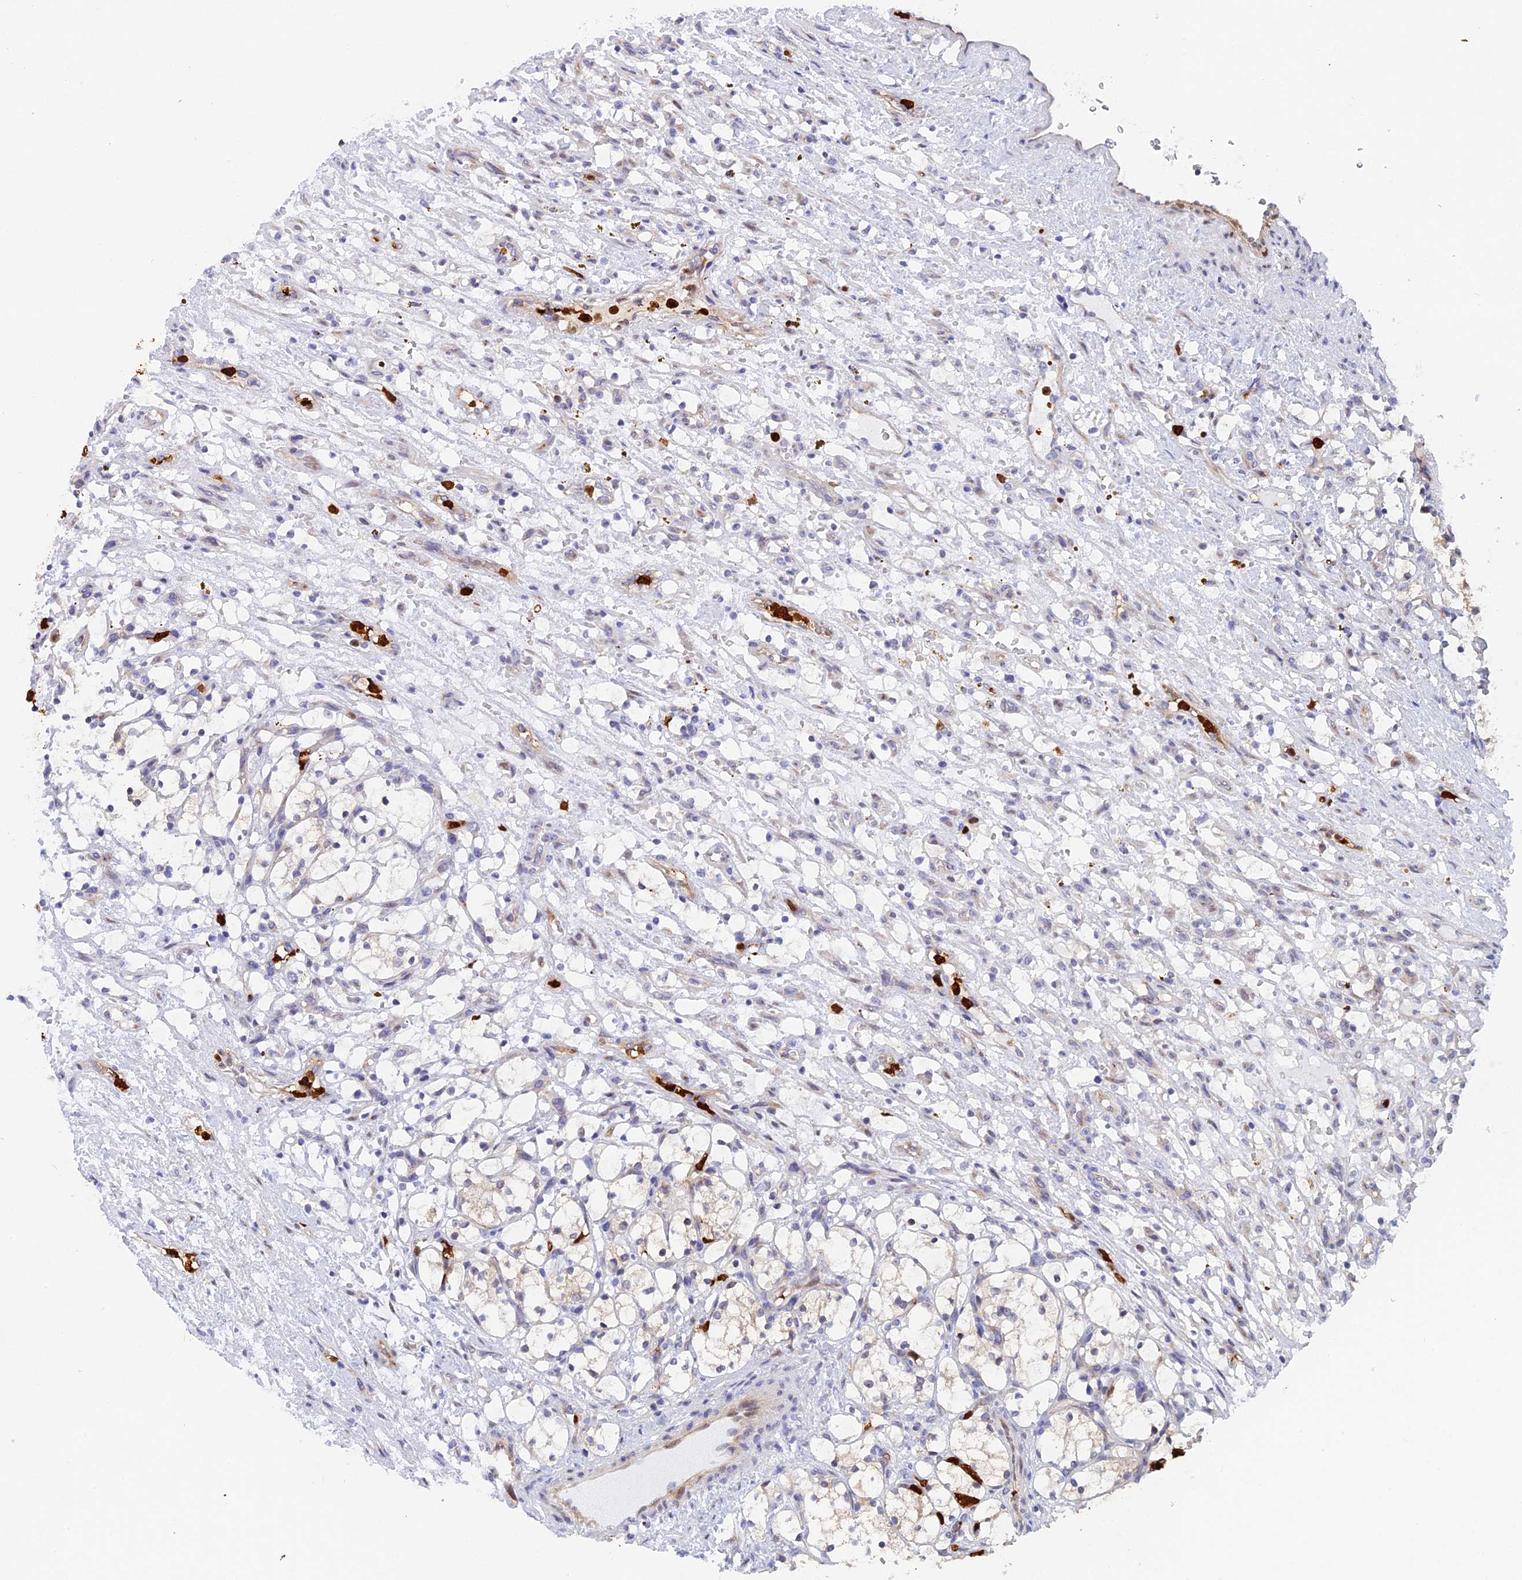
{"staining": {"intensity": "negative", "quantity": "none", "location": "none"}, "tissue": "renal cancer", "cell_type": "Tumor cells", "image_type": "cancer", "snomed": [{"axis": "morphology", "description": "Adenocarcinoma, NOS"}, {"axis": "topography", "description": "Kidney"}], "caption": "Immunohistochemistry (IHC) photomicrograph of human renal adenocarcinoma stained for a protein (brown), which demonstrates no staining in tumor cells. Brightfield microscopy of immunohistochemistry stained with DAB (3,3'-diaminobenzidine) (brown) and hematoxylin (blue), captured at high magnification.", "gene": "SLC26A1", "patient": {"sex": "female", "age": 69}}